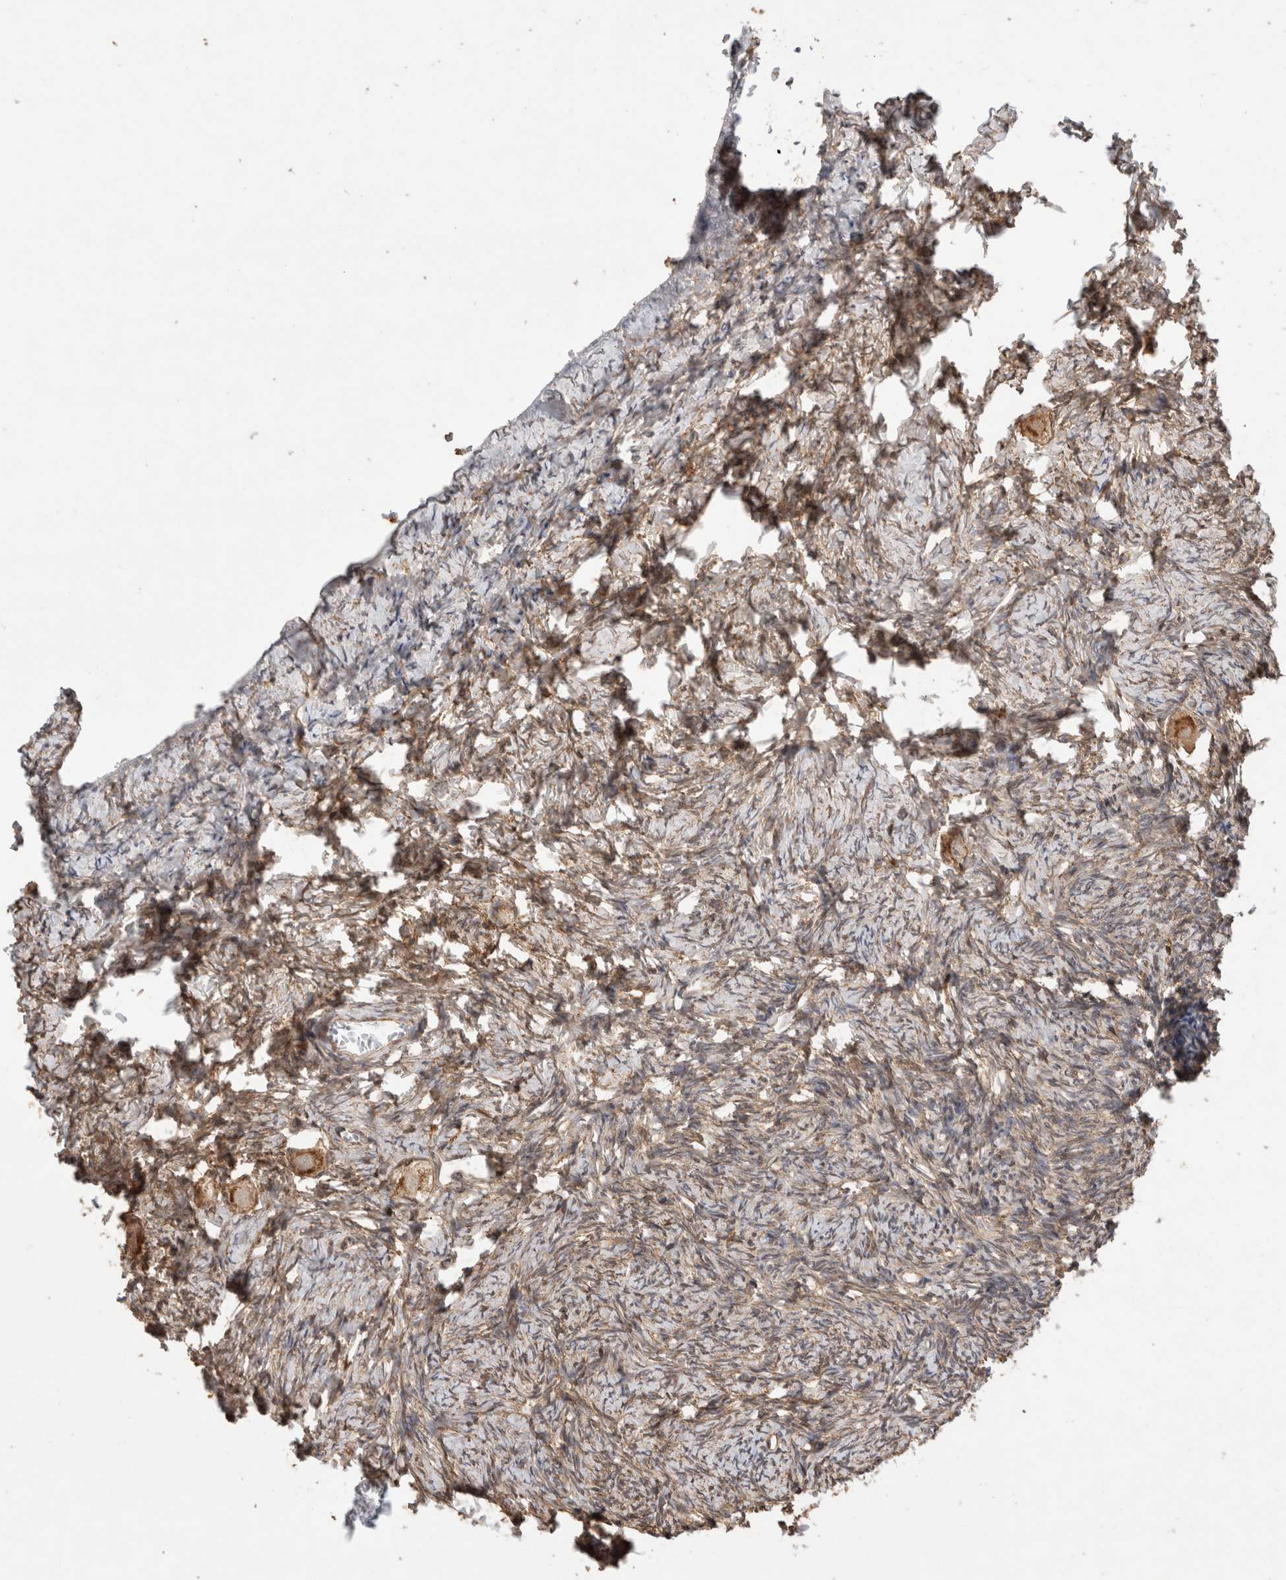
{"staining": {"intensity": "strong", "quantity": "25%-75%", "location": "cytoplasmic/membranous"}, "tissue": "ovary", "cell_type": "Follicle cells", "image_type": "normal", "snomed": [{"axis": "morphology", "description": "Normal tissue, NOS"}, {"axis": "topography", "description": "Ovary"}], "caption": "Human ovary stained with a protein marker reveals strong staining in follicle cells.", "gene": "IMMP2L", "patient": {"sex": "female", "age": 27}}